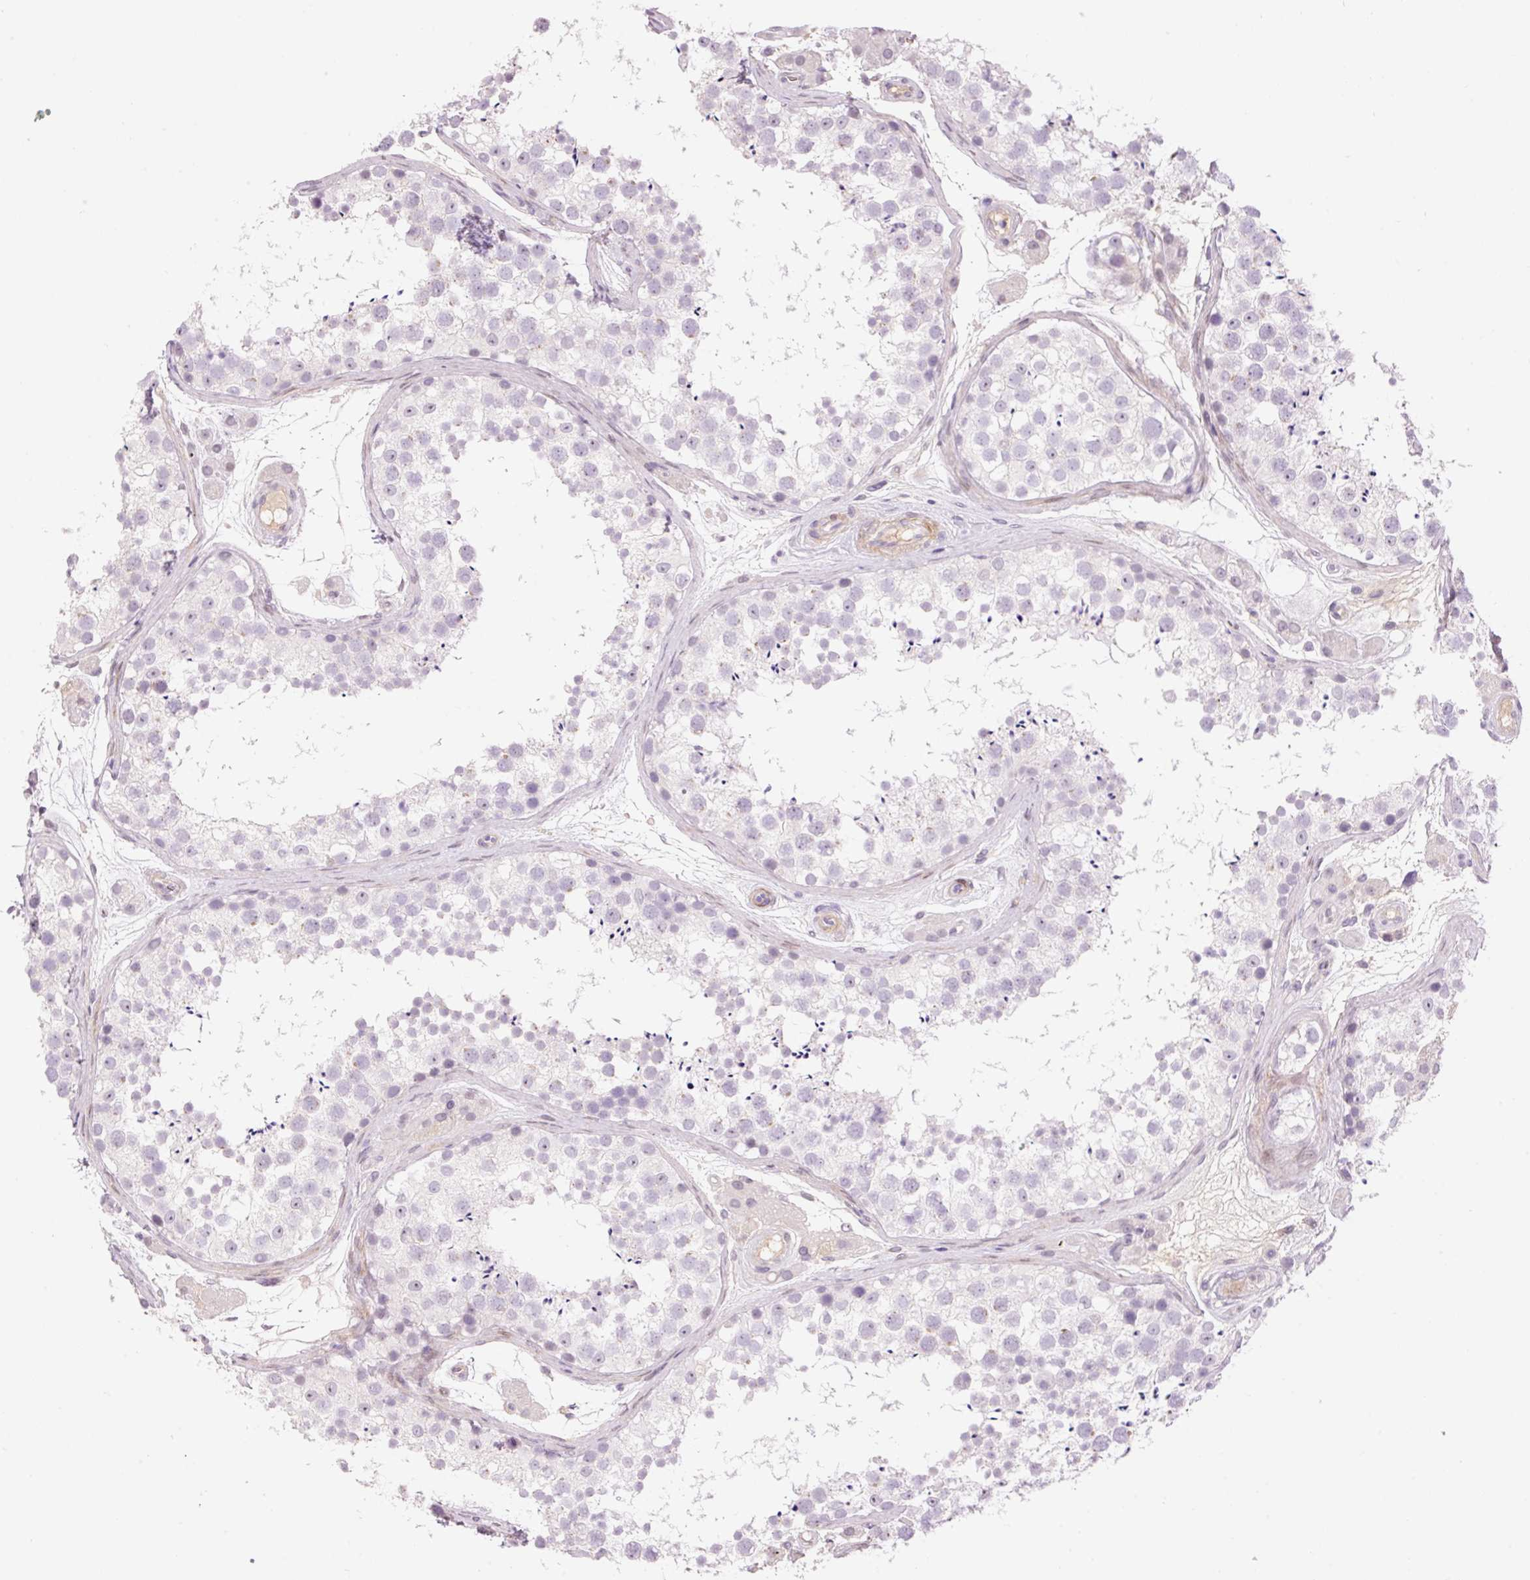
{"staining": {"intensity": "negative", "quantity": "none", "location": "none"}, "tissue": "testis", "cell_type": "Cells in seminiferous ducts", "image_type": "normal", "snomed": [{"axis": "morphology", "description": "Normal tissue, NOS"}, {"axis": "topography", "description": "Testis"}], "caption": "There is no significant staining in cells in seminiferous ducts of testis. (DAB immunohistochemistry with hematoxylin counter stain).", "gene": "HNF1A", "patient": {"sex": "male", "age": 41}}